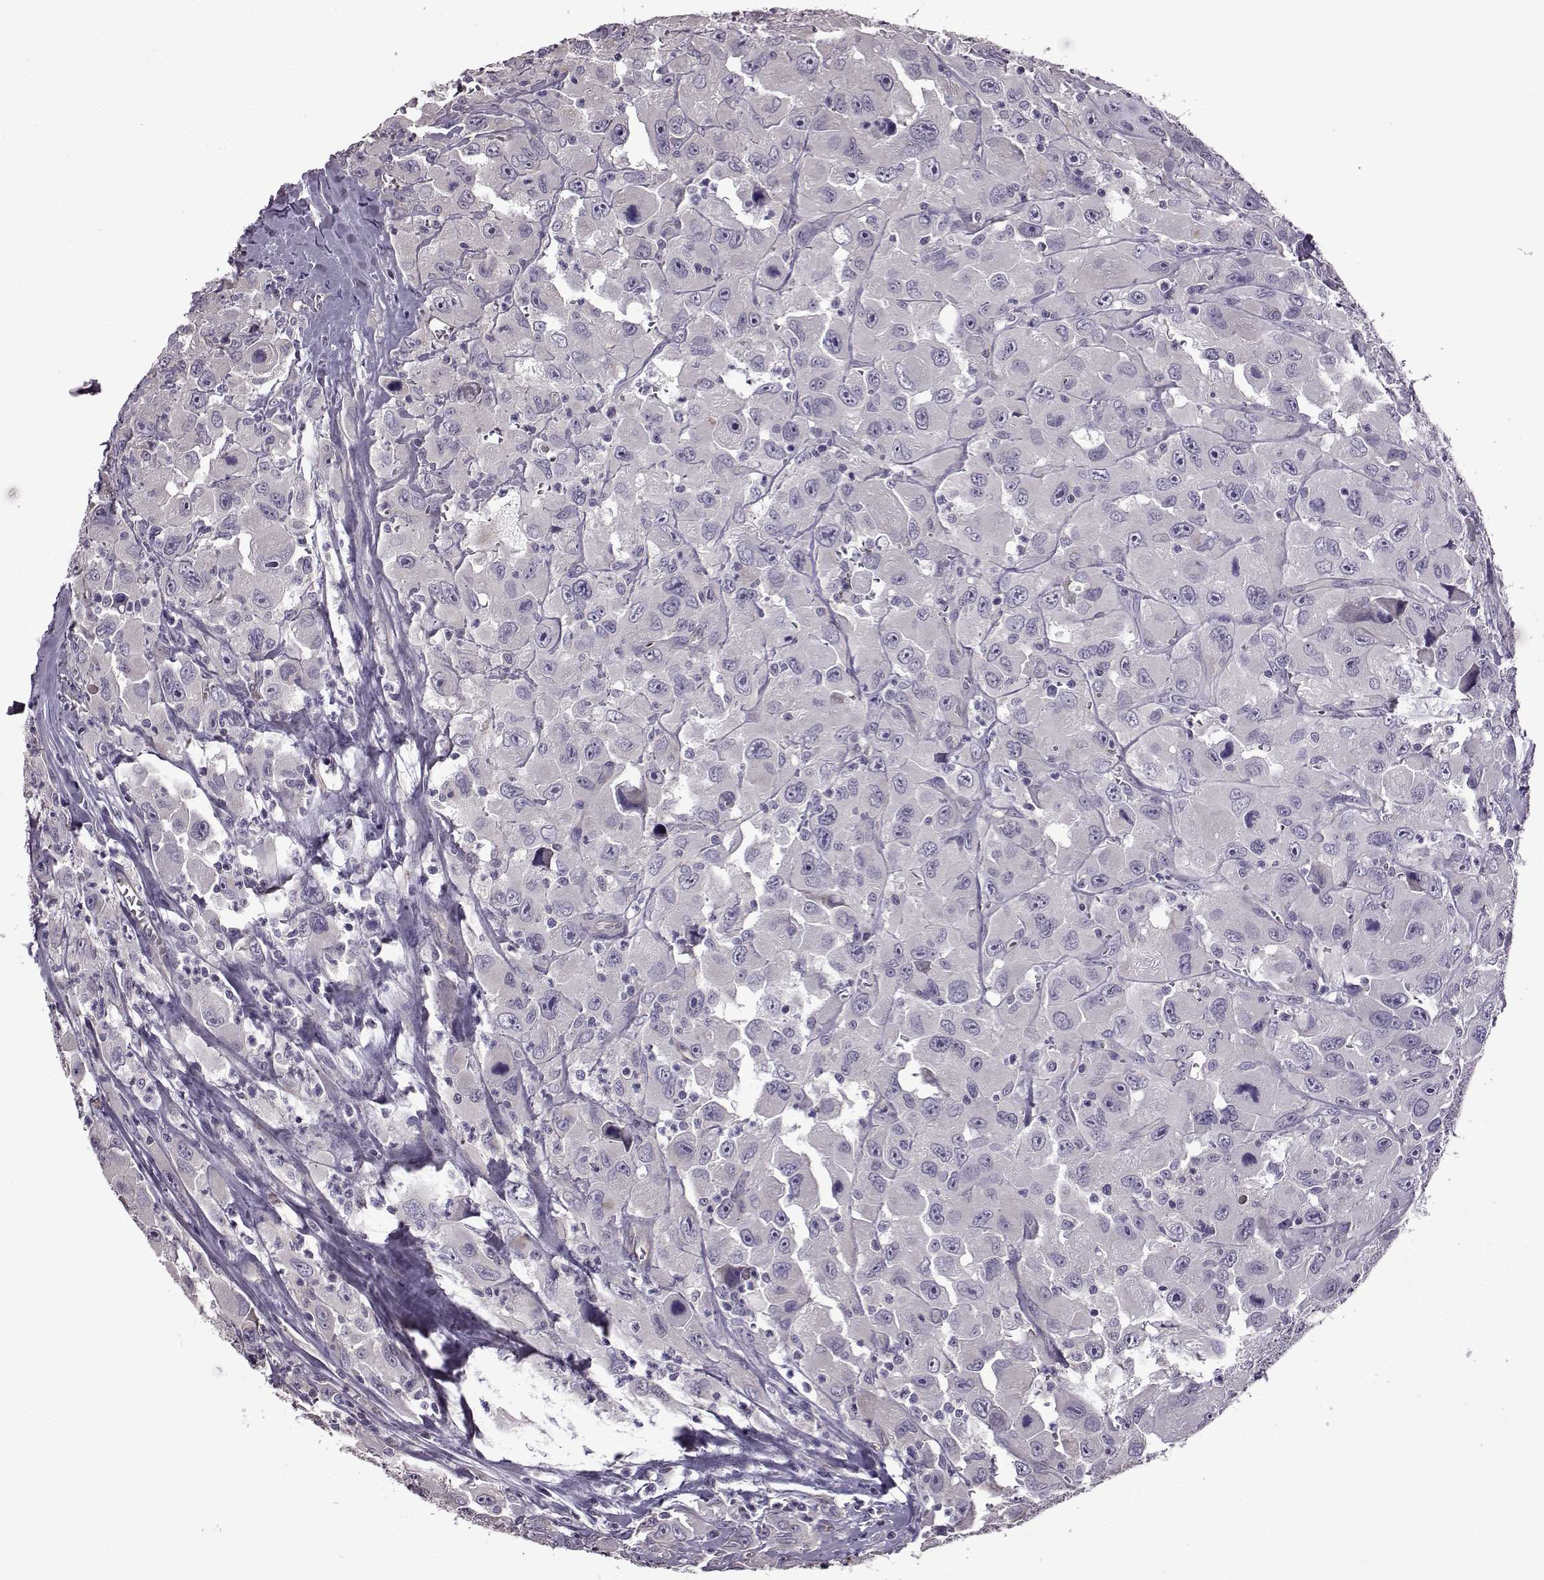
{"staining": {"intensity": "negative", "quantity": "none", "location": "none"}, "tissue": "head and neck cancer", "cell_type": "Tumor cells", "image_type": "cancer", "snomed": [{"axis": "morphology", "description": "Squamous cell carcinoma, NOS"}, {"axis": "morphology", "description": "Squamous cell carcinoma, metastatic, NOS"}, {"axis": "topography", "description": "Oral tissue"}, {"axis": "topography", "description": "Head-Neck"}], "caption": "This is an immunohistochemistry image of metastatic squamous cell carcinoma (head and neck). There is no expression in tumor cells.", "gene": "EDDM3B", "patient": {"sex": "female", "age": 85}}